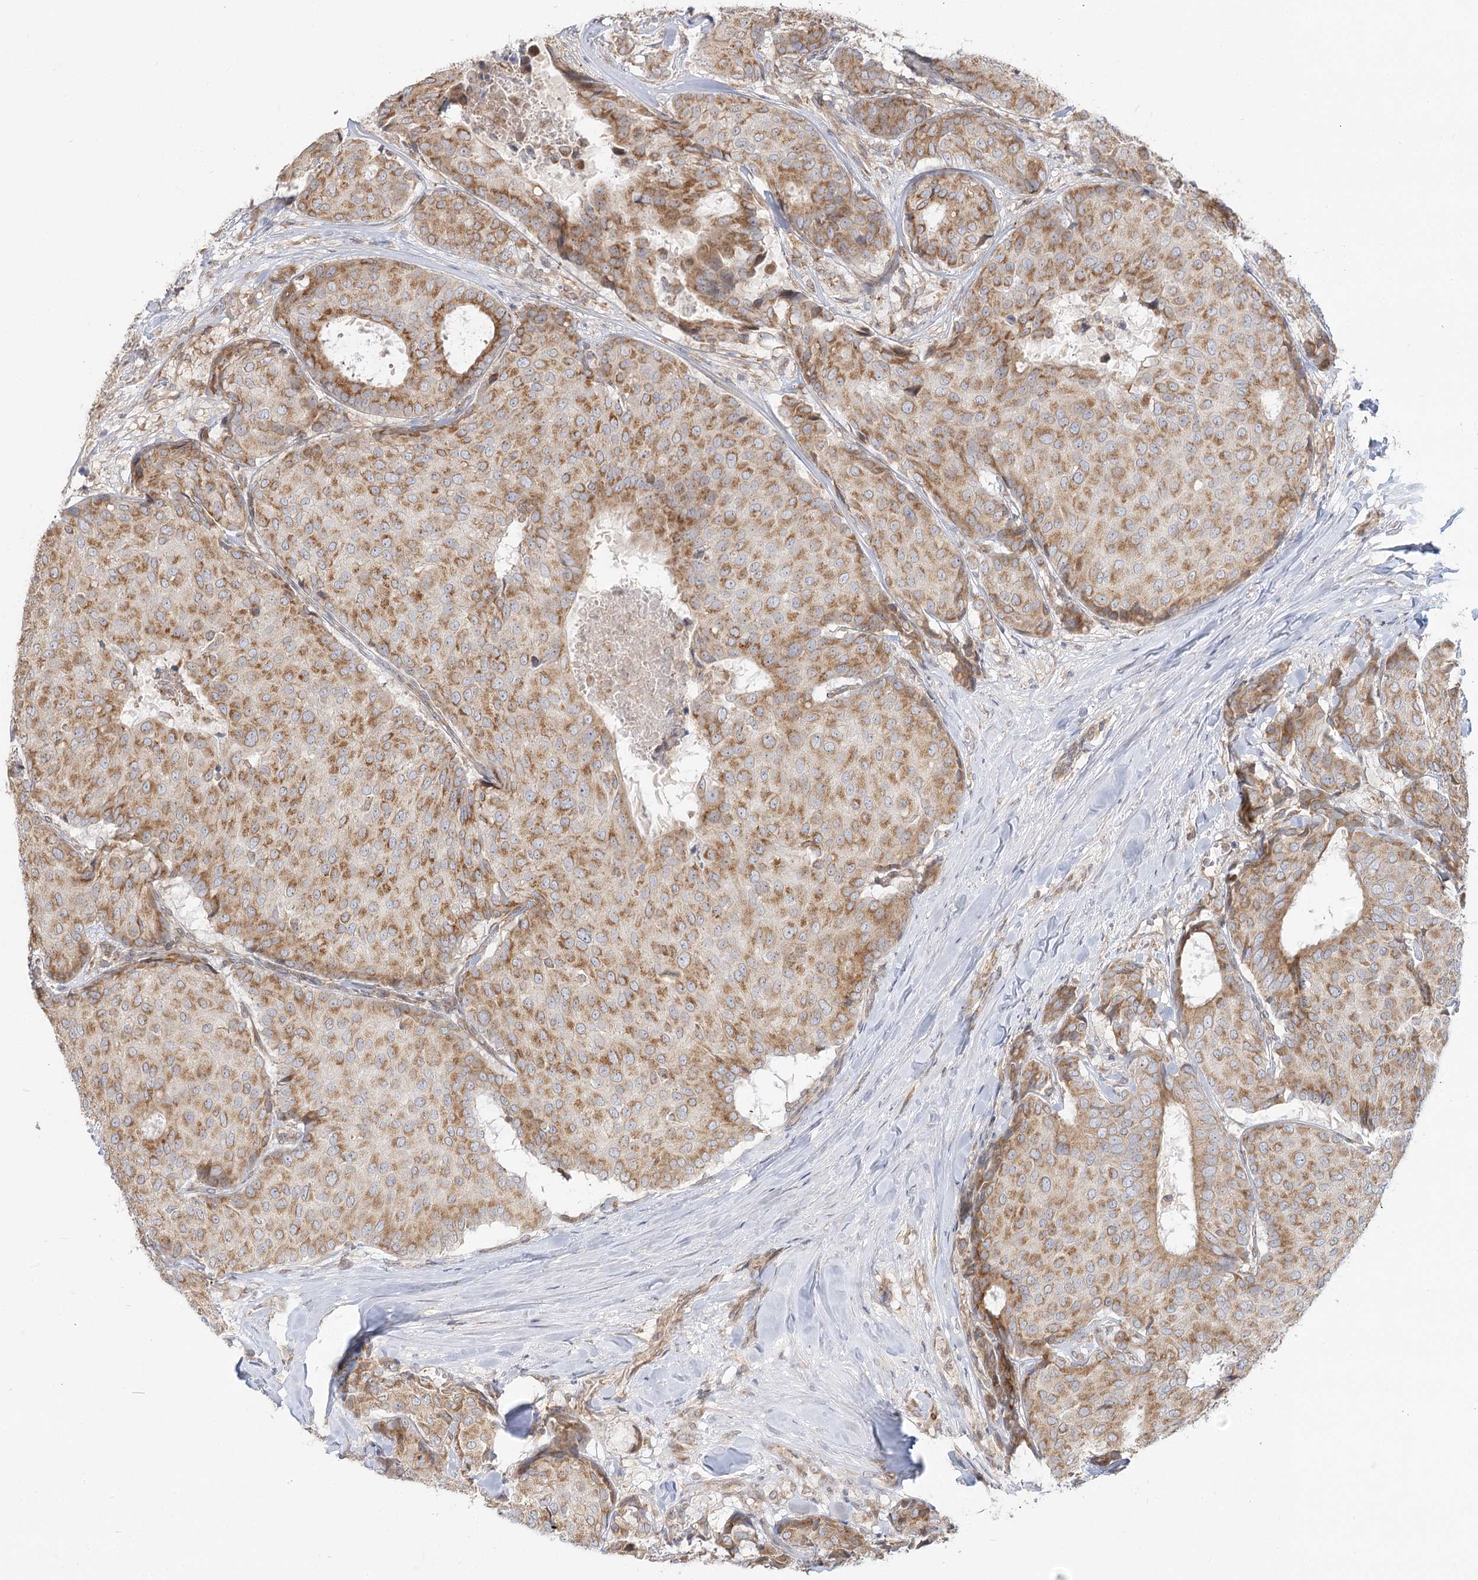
{"staining": {"intensity": "moderate", "quantity": ">75%", "location": "cytoplasmic/membranous"}, "tissue": "breast cancer", "cell_type": "Tumor cells", "image_type": "cancer", "snomed": [{"axis": "morphology", "description": "Duct carcinoma"}, {"axis": "topography", "description": "Breast"}], "caption": "High-power microscopy captured an immunohistochemistry histopathology image of breast invasive ductal carcinoma, revealing moderate cytoplasmic/membranous positivity in approximately >75% of tumor cells.", "gene": "MTMR3", "patient": {"sex": "female", "age": 75}}